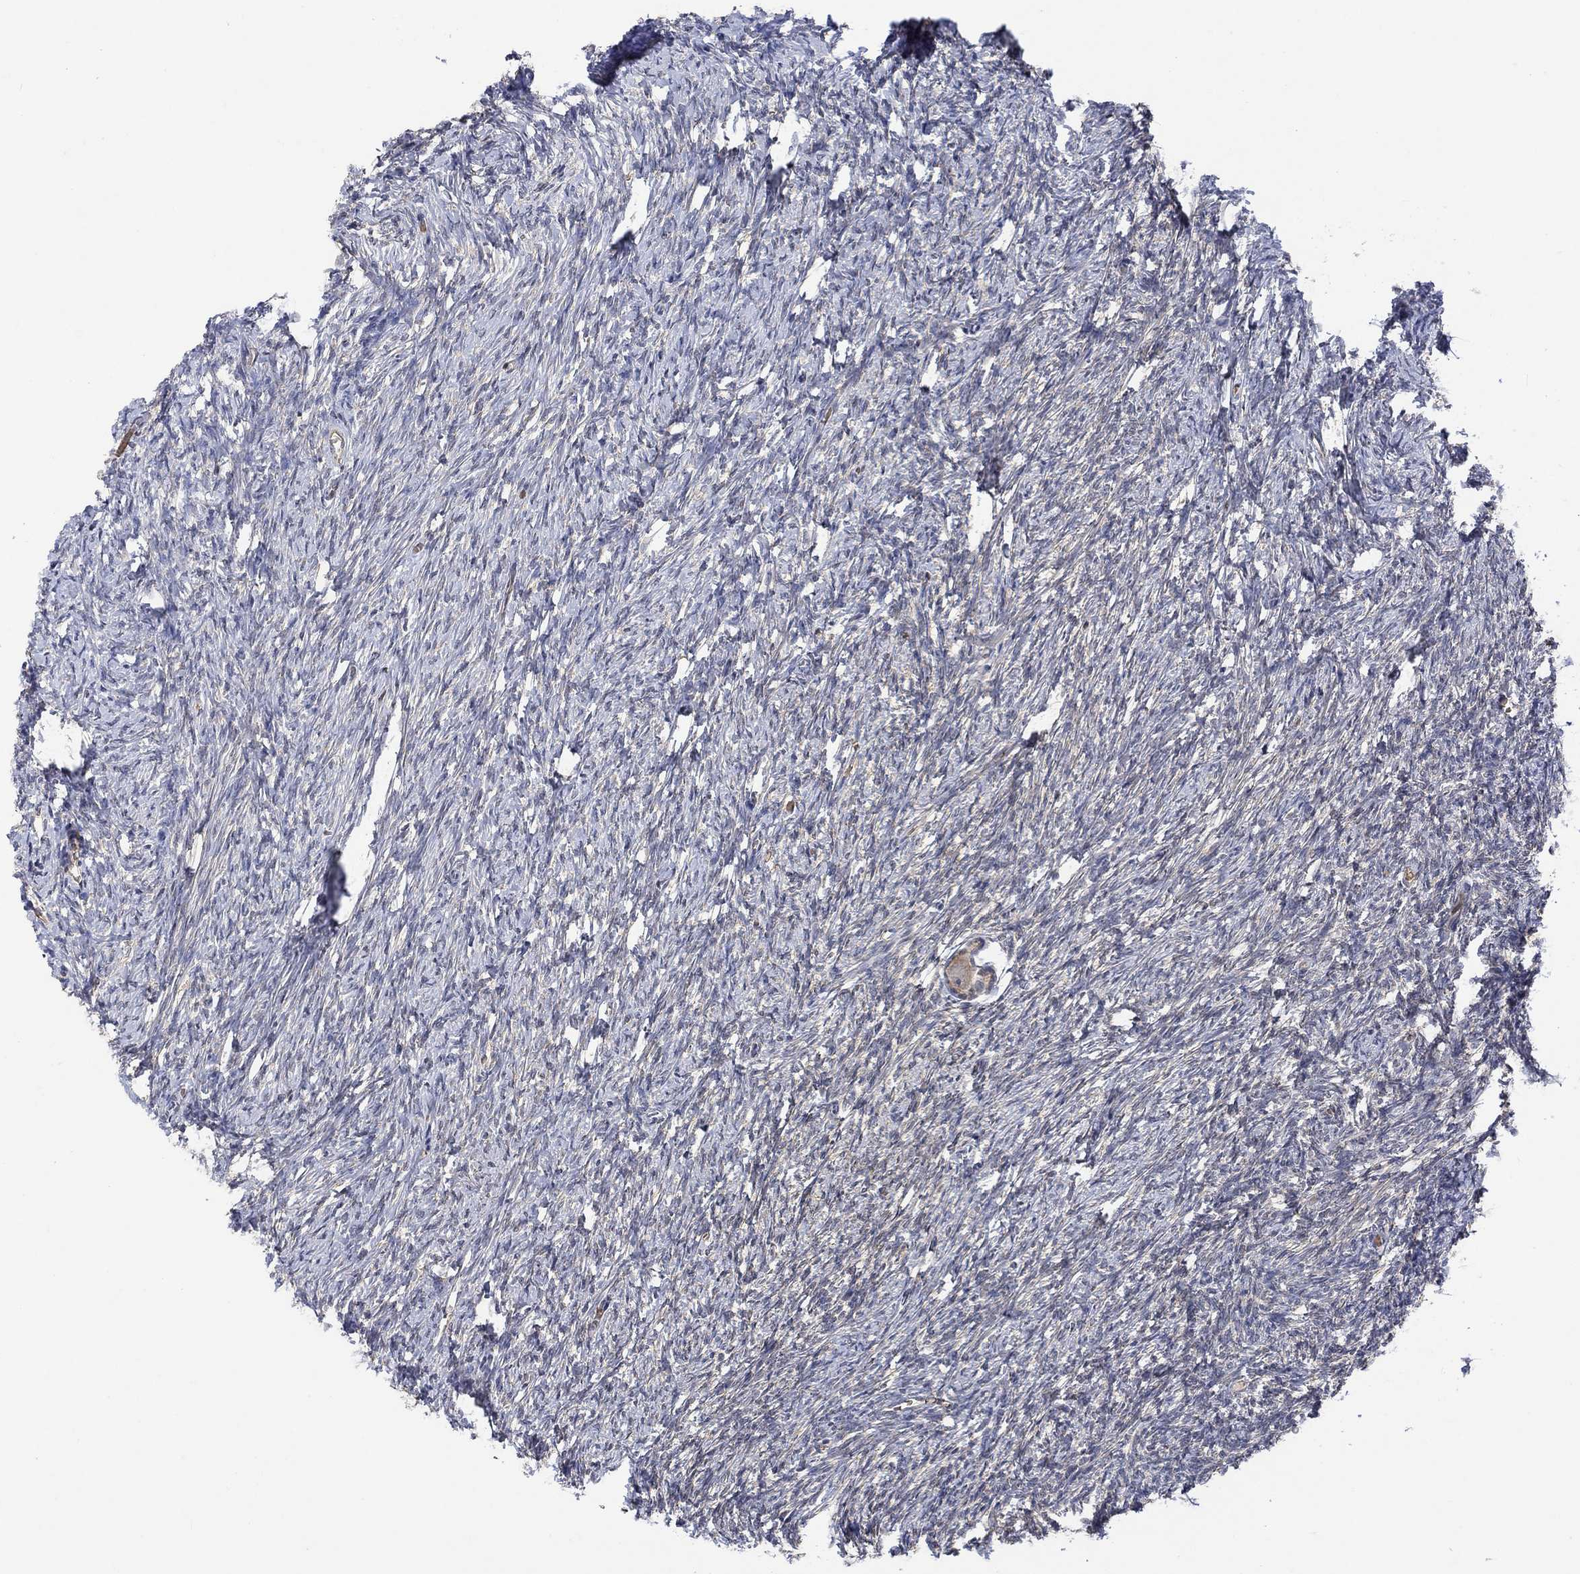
{"staining": {"intensity": "weak", "quantity": "<25%", "location": "cytoplasmic/membranous"}, "tissue": "ovary", "cell_type": "Follicle cells", "image_type": "normal", "snomed": [{"axis": "morphology", "description": "Normal tissue, NOS"}, {"axis": "topography", "description": "Ovary"}], "caption": "This histopathology image is of unremarkable ovary stained with IHC to label a protein in brown with the nuclei are counter-stained blue. There is no expression in follicle cells.", "gene": "GRIN2D", "patient": {"sex": "female", "age": 39}}